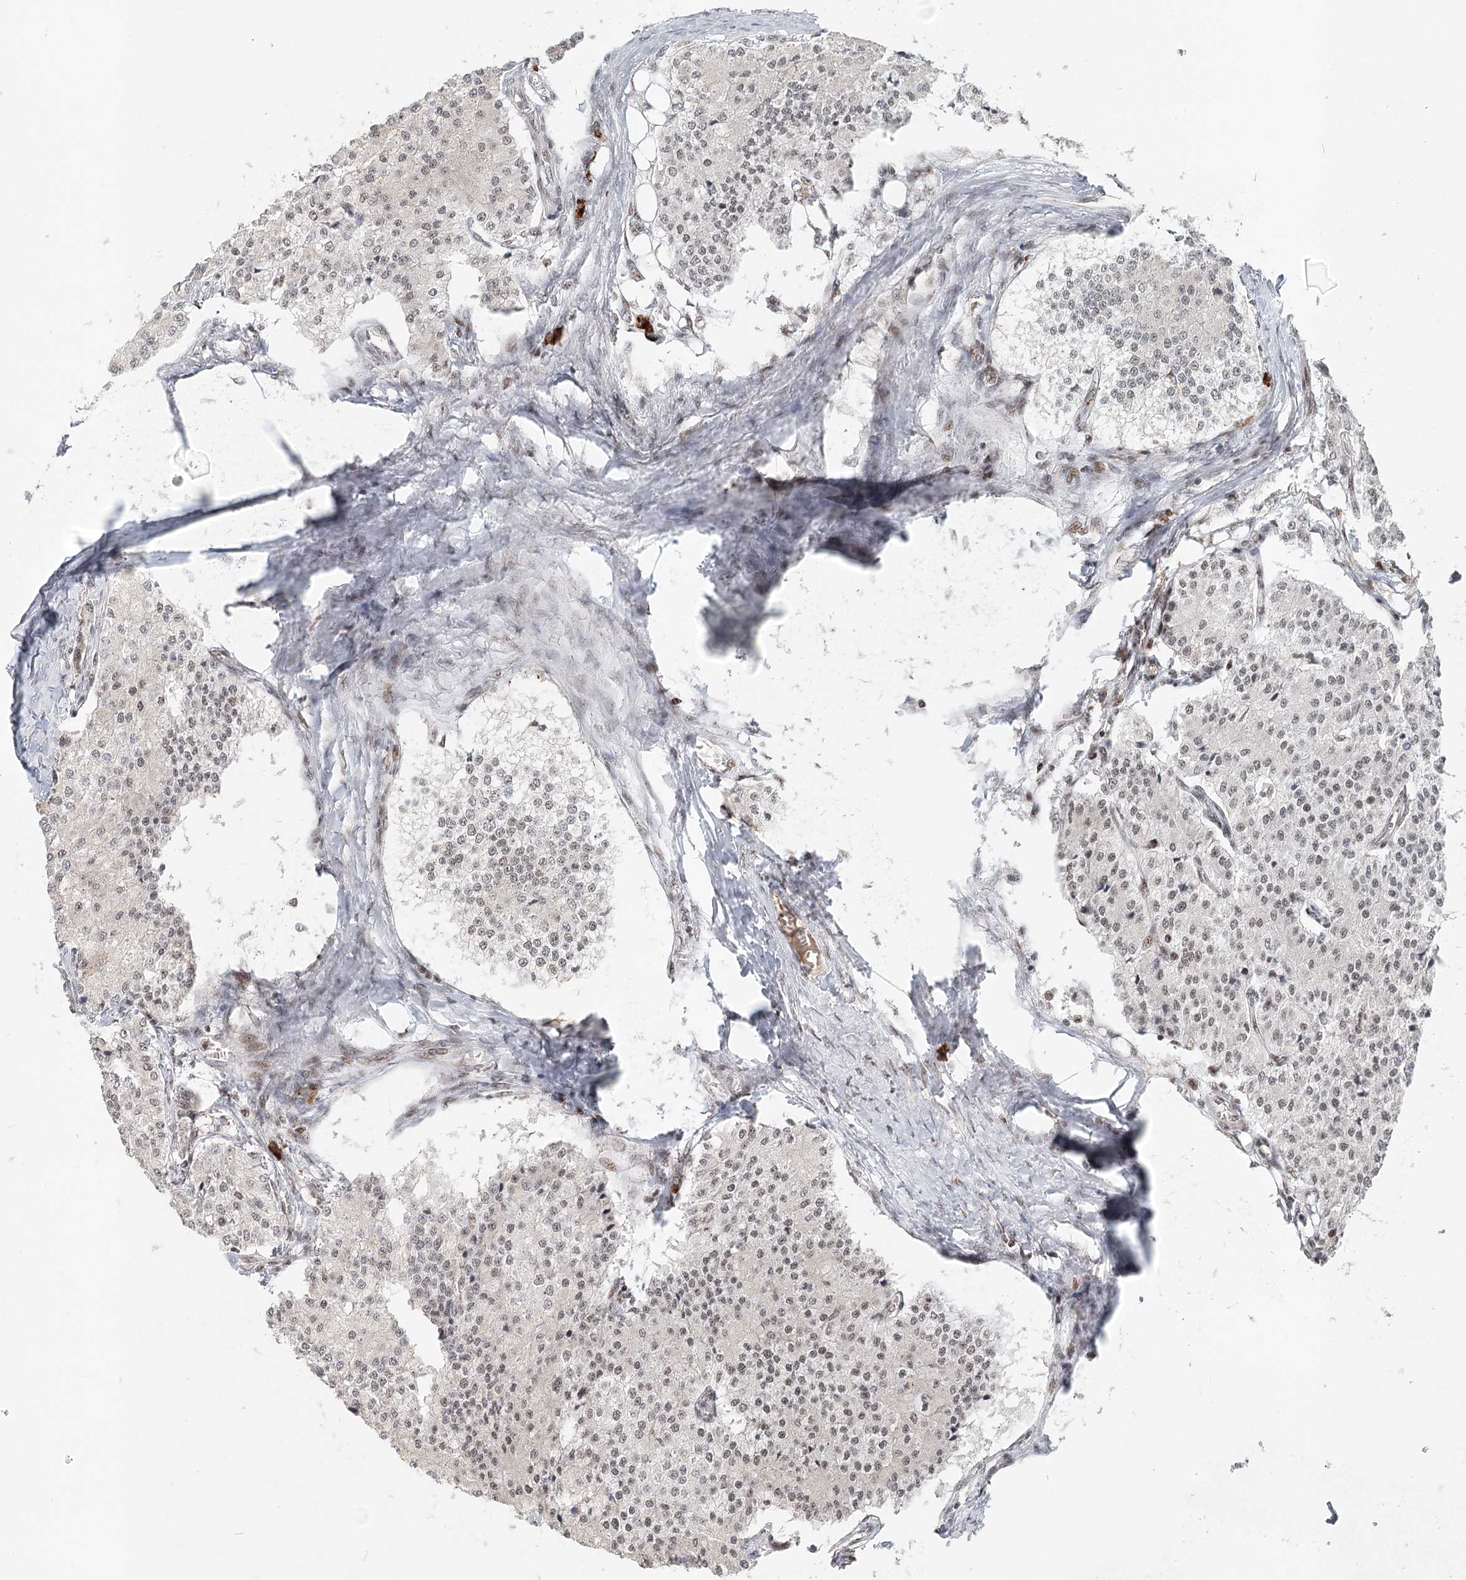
{"staining": {"intensity": "weak", "quantity": ">75%", "location": "nuclear"}, "tissue": "carcinoid", "cell_type": "Tumor cells", "image_type": "cancer", "snomed": [{"axis": "morphology", "description": "Carcinoid, malignant, NOS"}, {"axis": "topography", "description": "Colon"}], "caption": "Carcinoid tissue demonstrates weak nuclear positivity in approximately >75% of tumor cells, visualized by immunohistochemistry.", "gene": "BNIP5", "patient": {"sex": "female", "age": 52}}